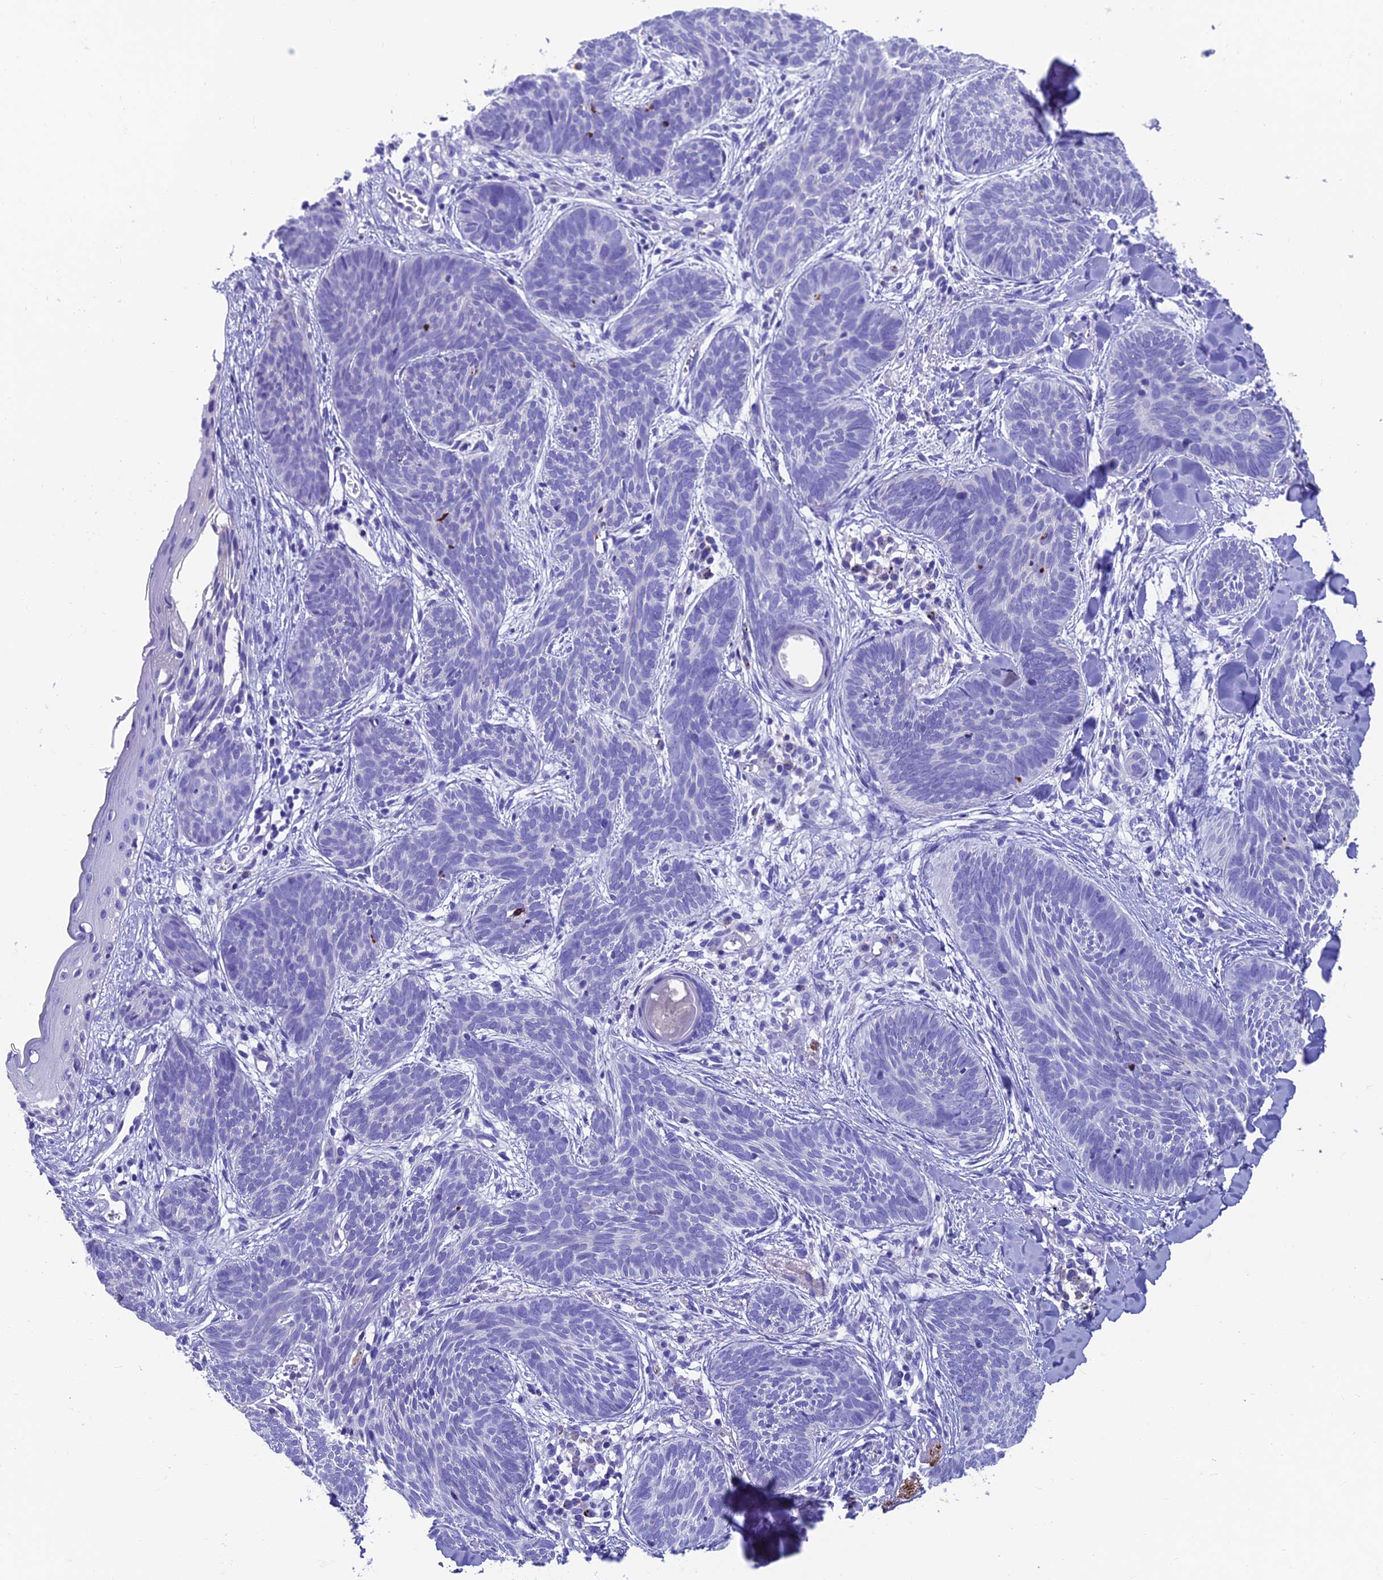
{"staining": {"intensity": "negative", "quantity": "none", "location": "none"}, "tissue": "skin cancer", "cell_type": "Tumor cells", "image_type": "cancer", "snomed": [{"axis": "morphology", "description": "Basal cell carcinoma"}, {"axis": "topography", "description": "Skin"}], "caption": "IHC of human skin cancer (basal cell carcinoma) displays no expression in tumor cells. (DAB IHC, high magnification).", "gene": "GNG11", "patient": {"sex": "female", "age": 81}}